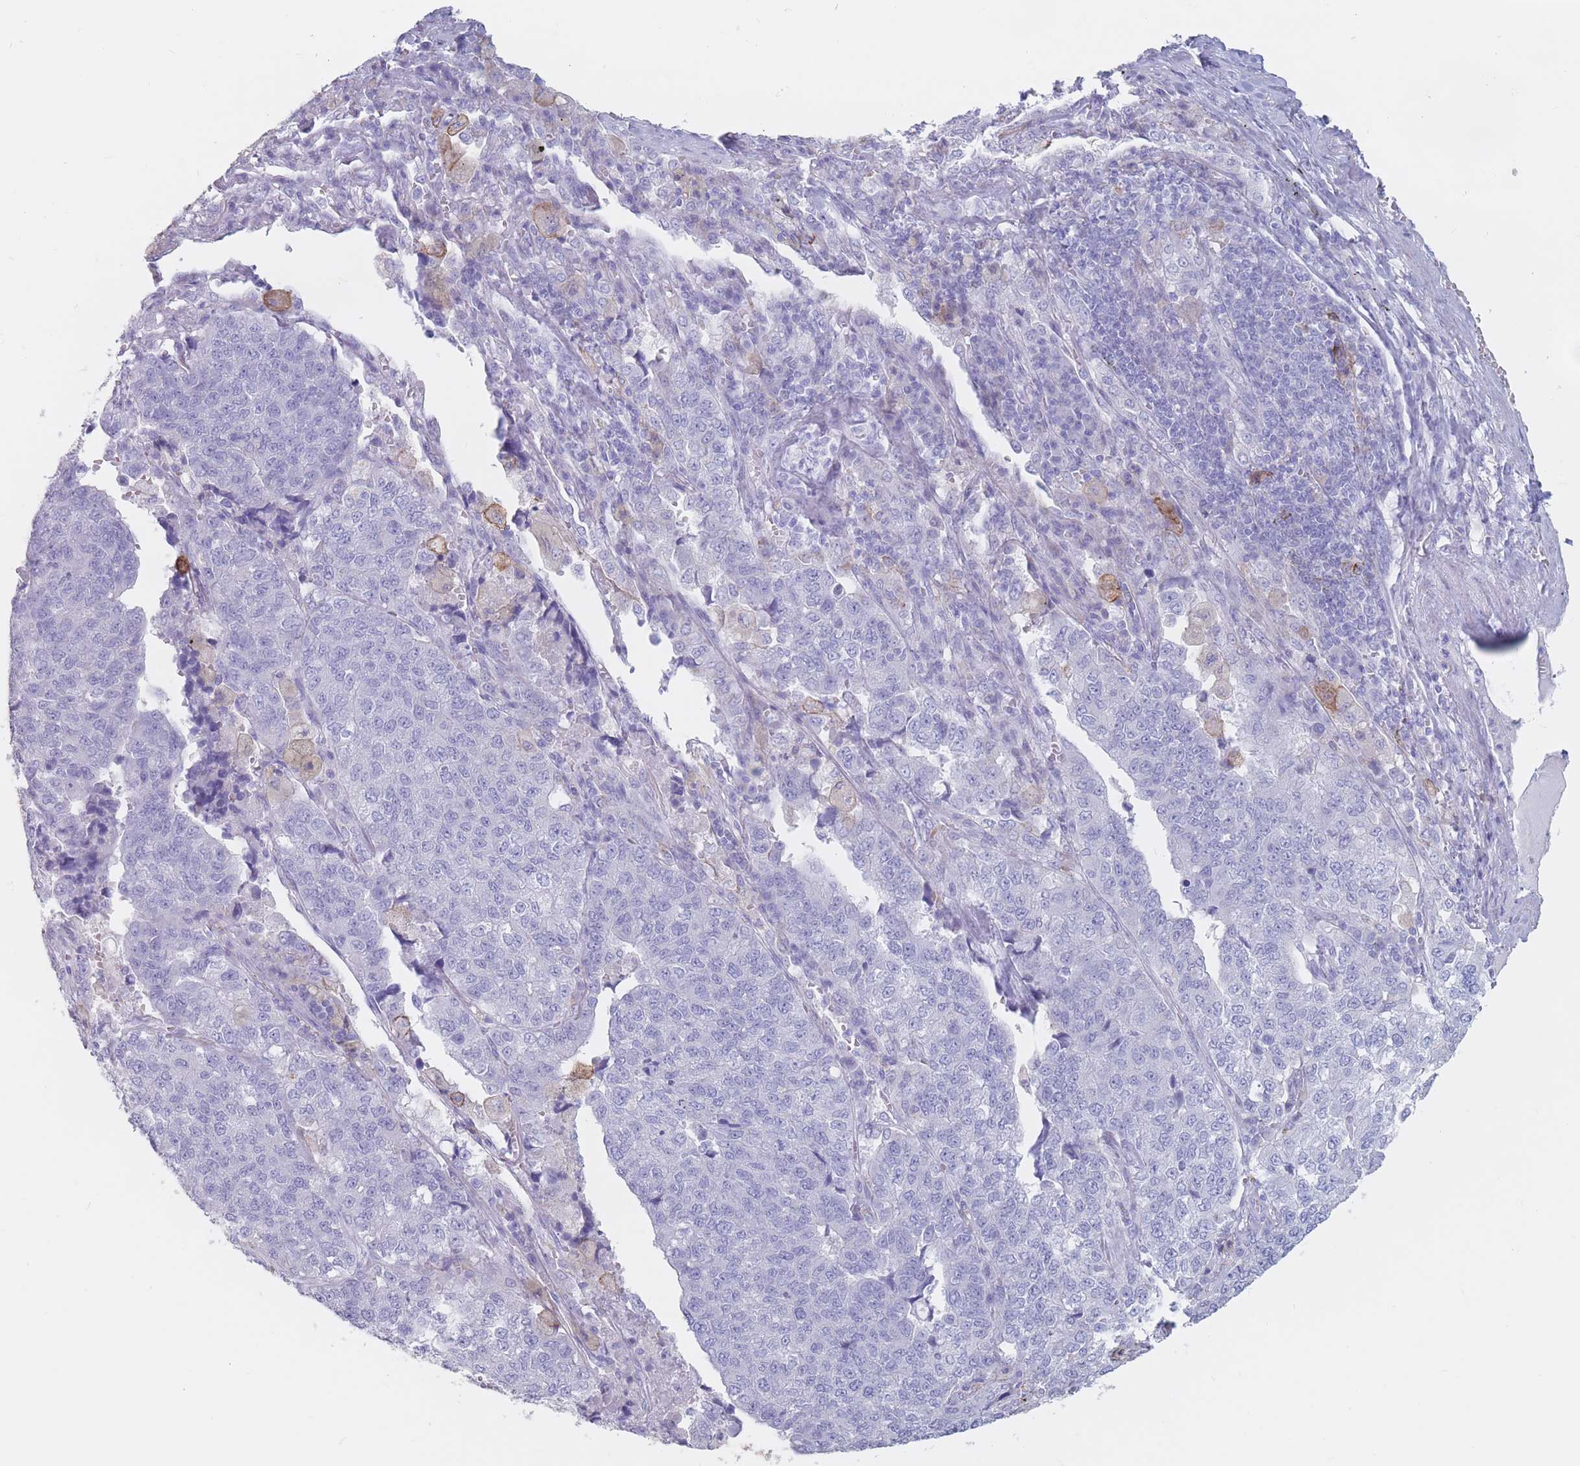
{"staining": {"intensity": "negative", "quantity": "none", "location": "none"}, "tissue": "lung cancer", "cell_type": "Tumor cells", "image_type": "cancer", "snomed": [{"axis": "morphology", "description": "Adenocarcinoma, NOS"}, {"axis": "topography", "description": "Lung"}], "caption": "Tumor cells show no significant positivity in adenocarcinoma (lung).", "gene": "ST3GAL5", "patient": {"sex": "male", "age": 49}}